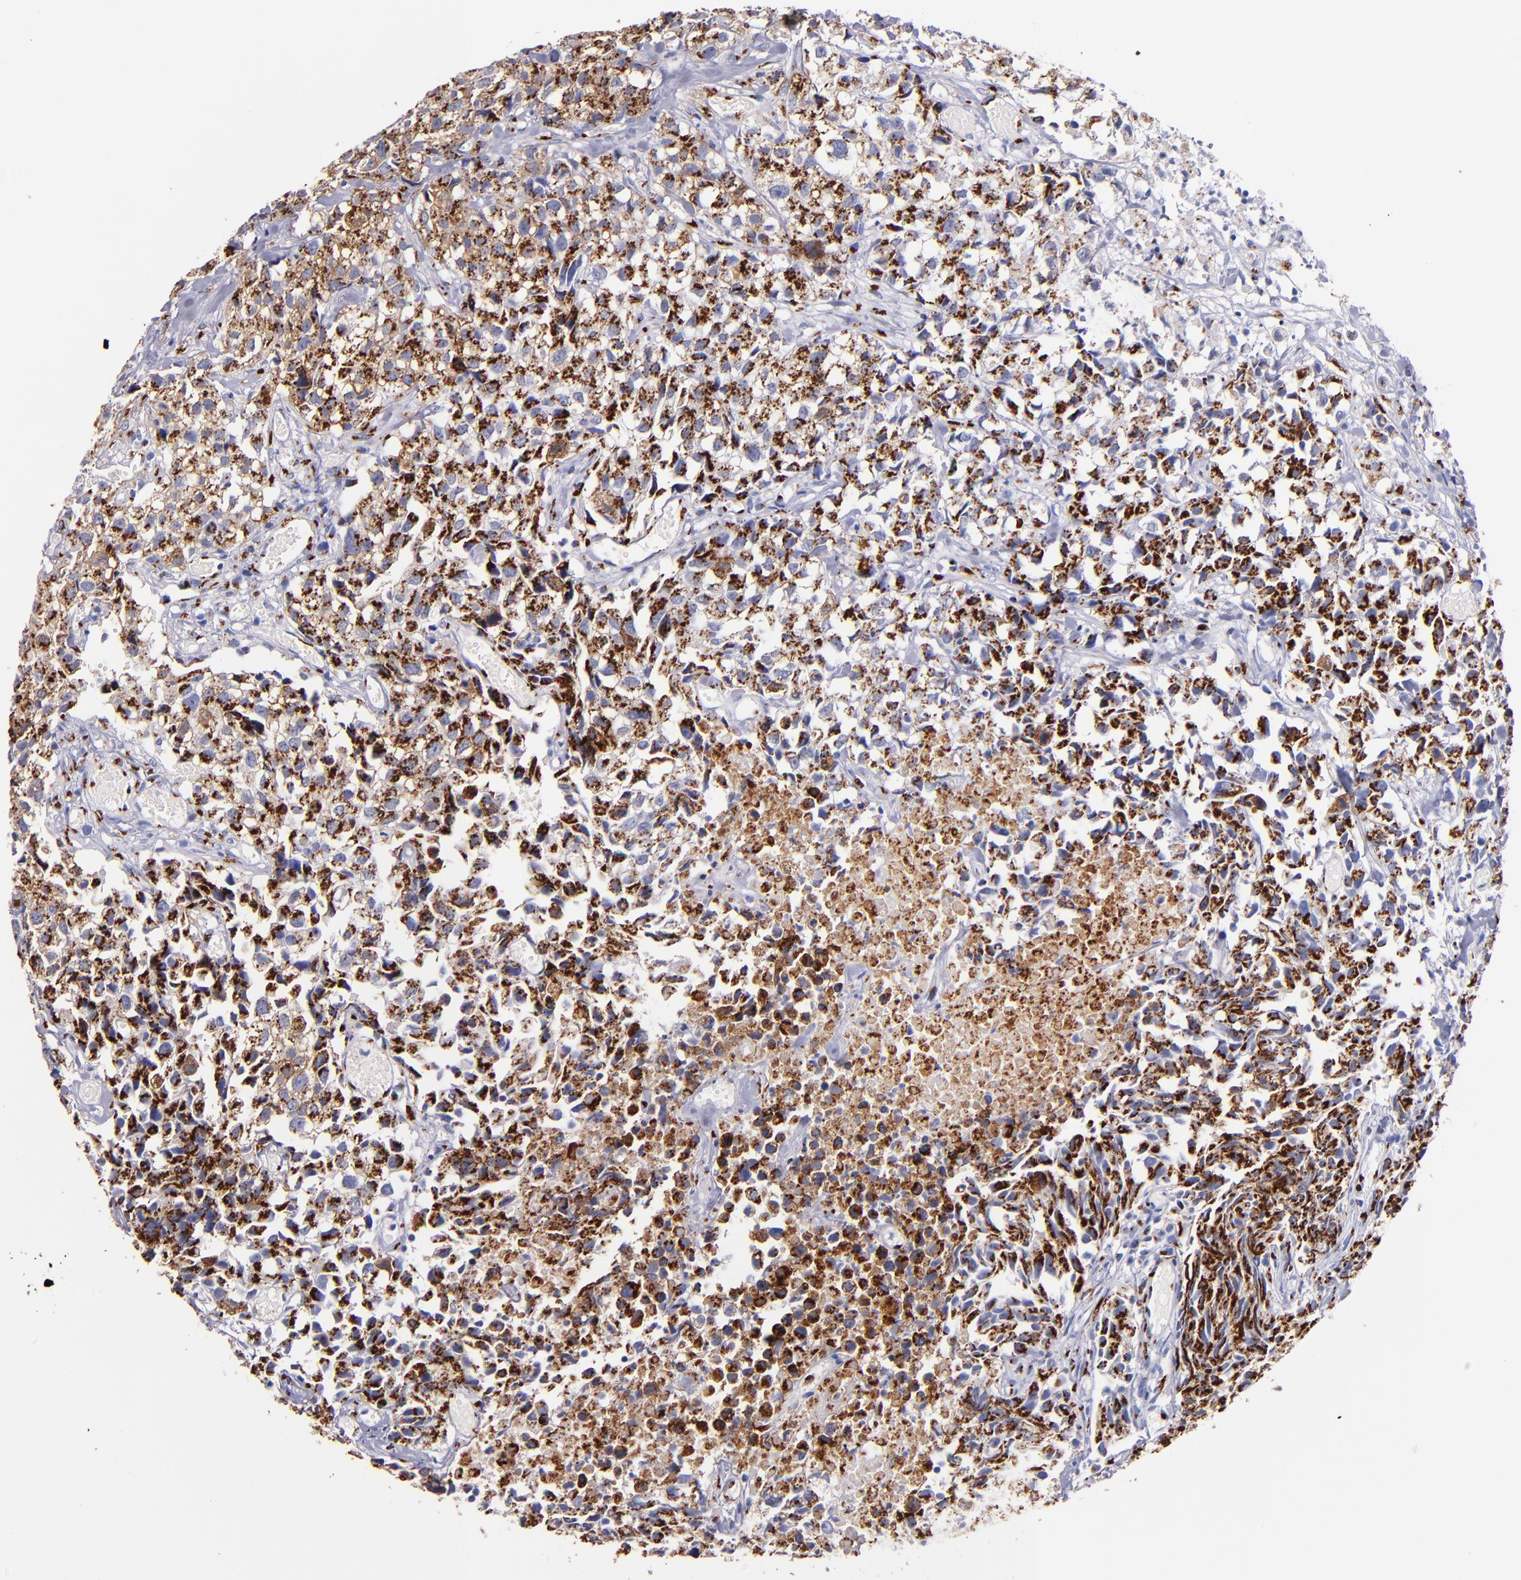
{"staining": {"intensity": "strong", "quantity": ">75%", "location": "cytoplasmic/membranous"}, "tissue": "urothelial cancer", "cell_type": "Tumor cells", "image_type": "cancer", "snomed": [{"axis": "morphology", "description": "Urothelial carcinoma, High grade"}, {"axis": "topography", "description": "Urinary bladder"}], "caption": "Strong cytoplasmic/membranous positivity is present in approximately >75% of tumor cells in urothelial cancer.", "gene": "GOLIM4", "patient": {"sex": "female", "age": 75}}